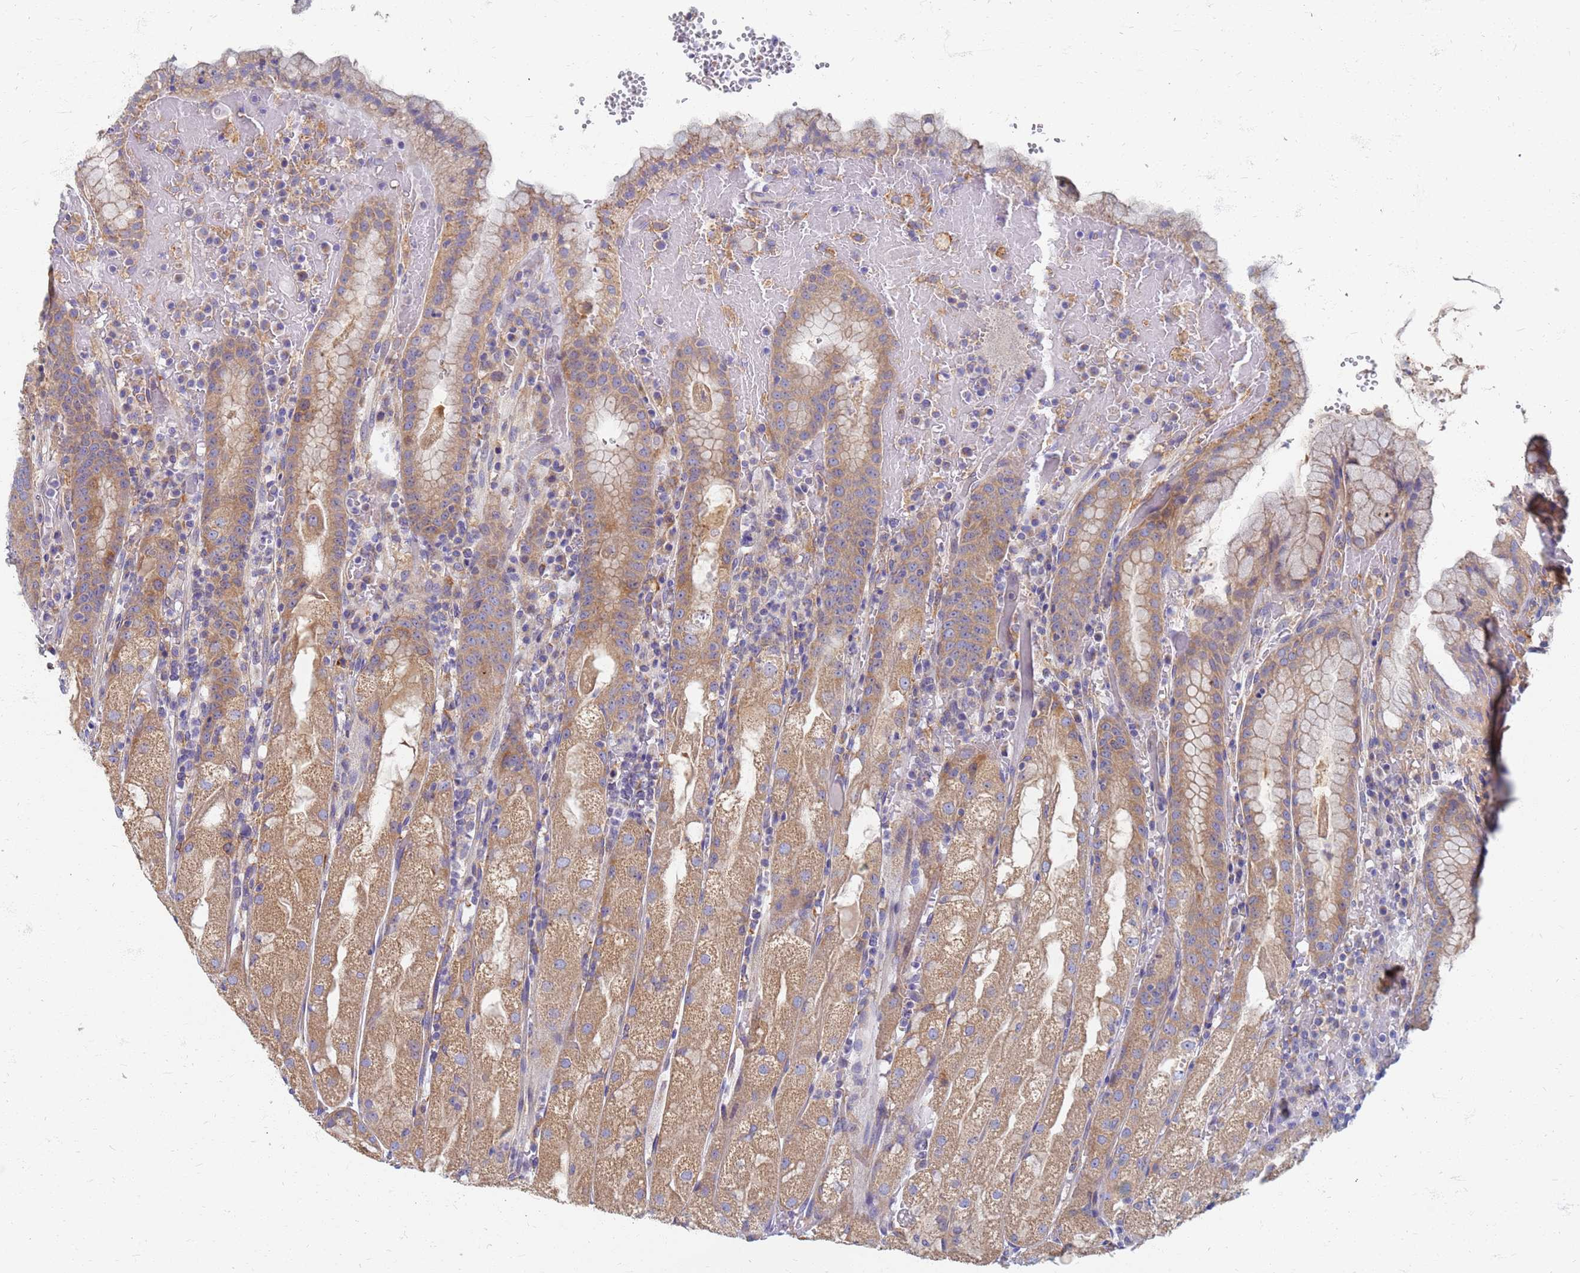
{"staining": {"intensity": "moderate", "quantity": ">75%", "location": "cytoplasmic/membranous"}, "tissue": "stomach", "cell_type": "Glandular cells", "image_type": "normal", "snomed": [{"axis": "morphology", "description": "Normal tissue, NOS"}, {"axis": "topography", "description": "Stomach, upper"}], "caption": "Stomach stained for a protein (brown) demonstrates moderate cytoplasmic/membranous positive staining in approximately >75% of glandular cells.", "gene": "EEA1", "patient": {"sex": "male", "age": 52}}